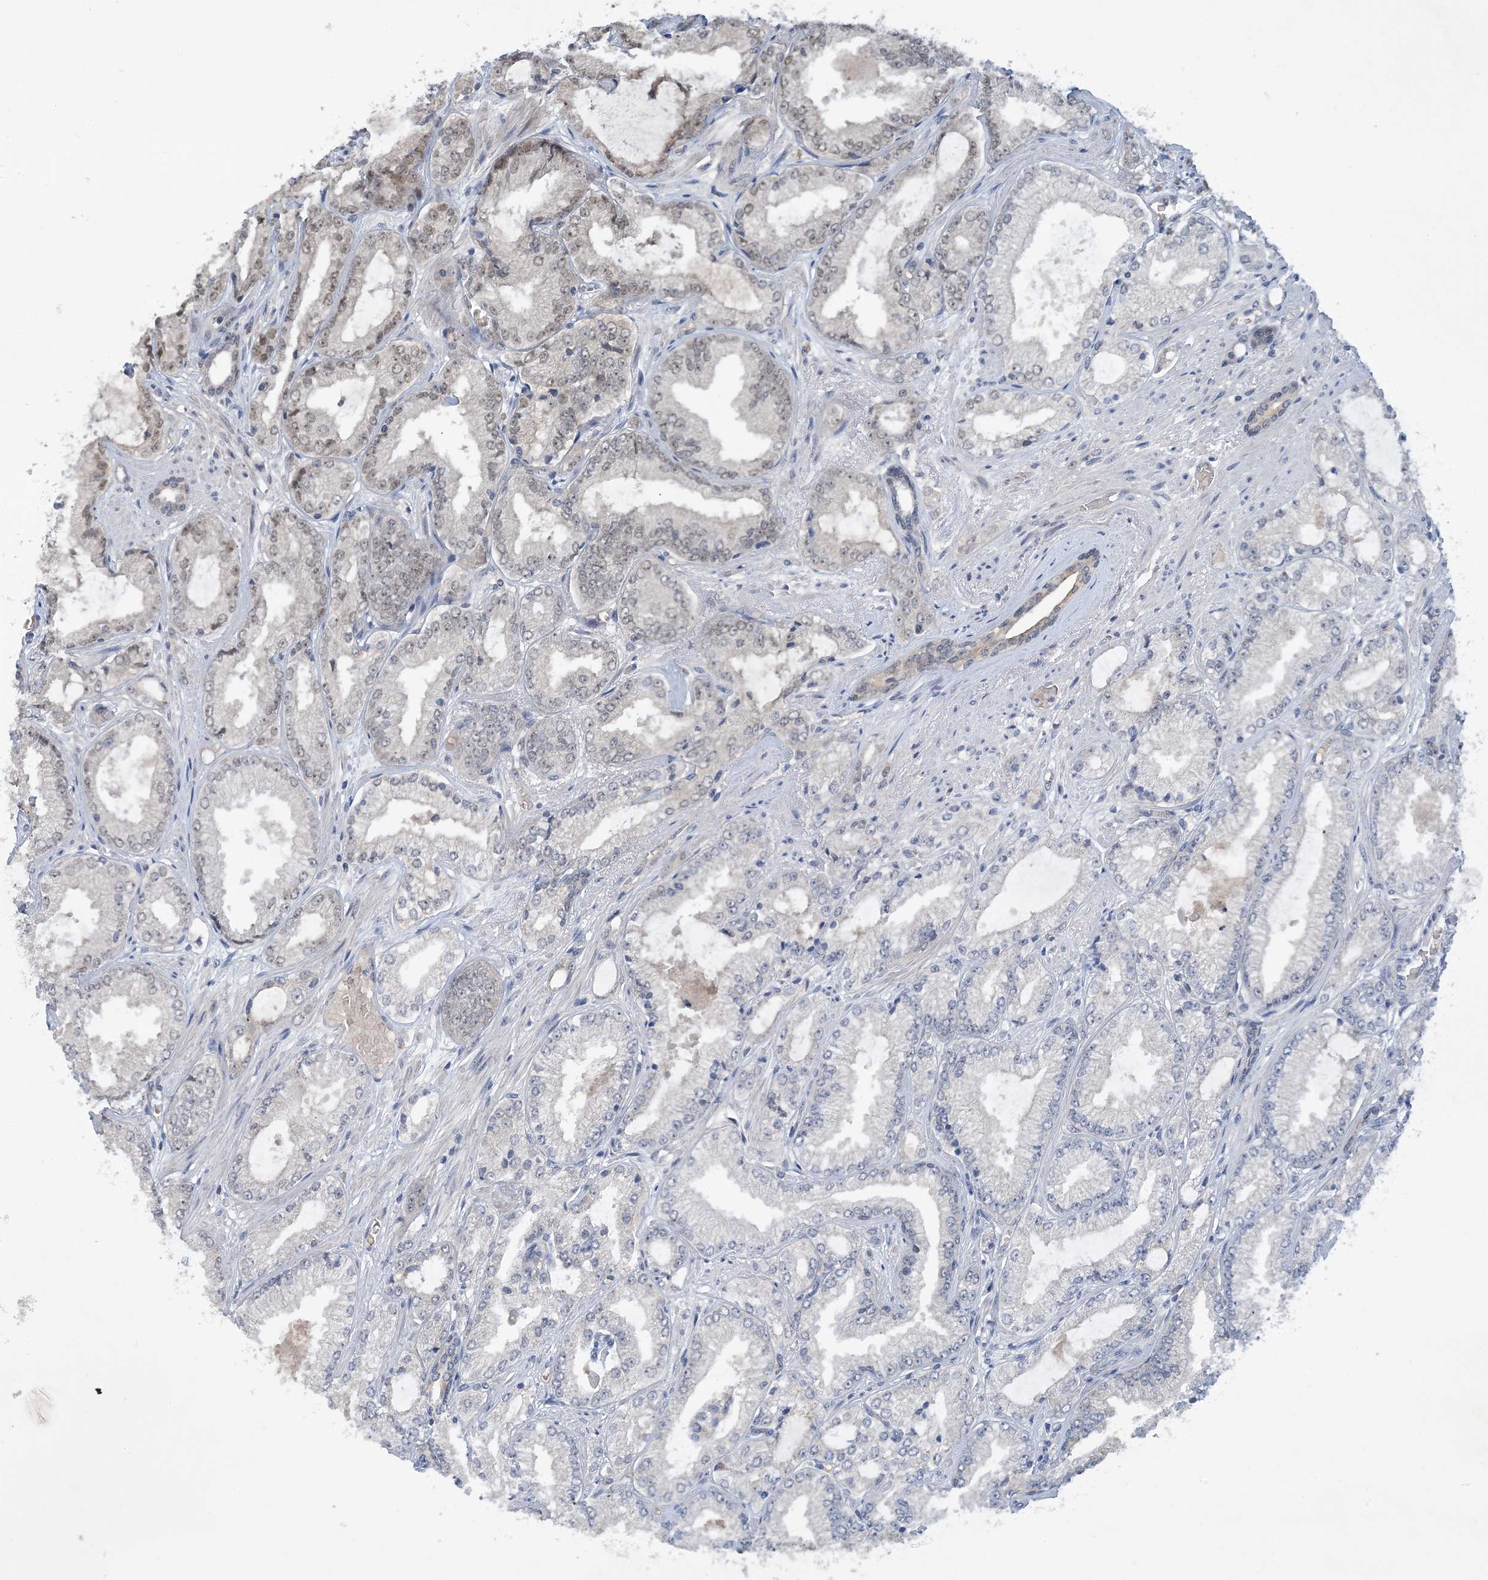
{"staining": {"intensity": "weak", "quantity": "<25%", "location": "nuclear"}, "tissue": "prostate cancer", "cell_type": "Tumor cells", "image_type": "cancer", "snomed": [{"axis": "morphology", "description": "Adenocarcinoma, High grade"}, {"axis": "topography", "description": "Prostate"}], "caption": "IHC of human adenocarcinoma (high-grade) (prostate) shows no staining in tumor cells.", "gene": "UBE2E1", "patient": {"sex": "male", "age": 71}}